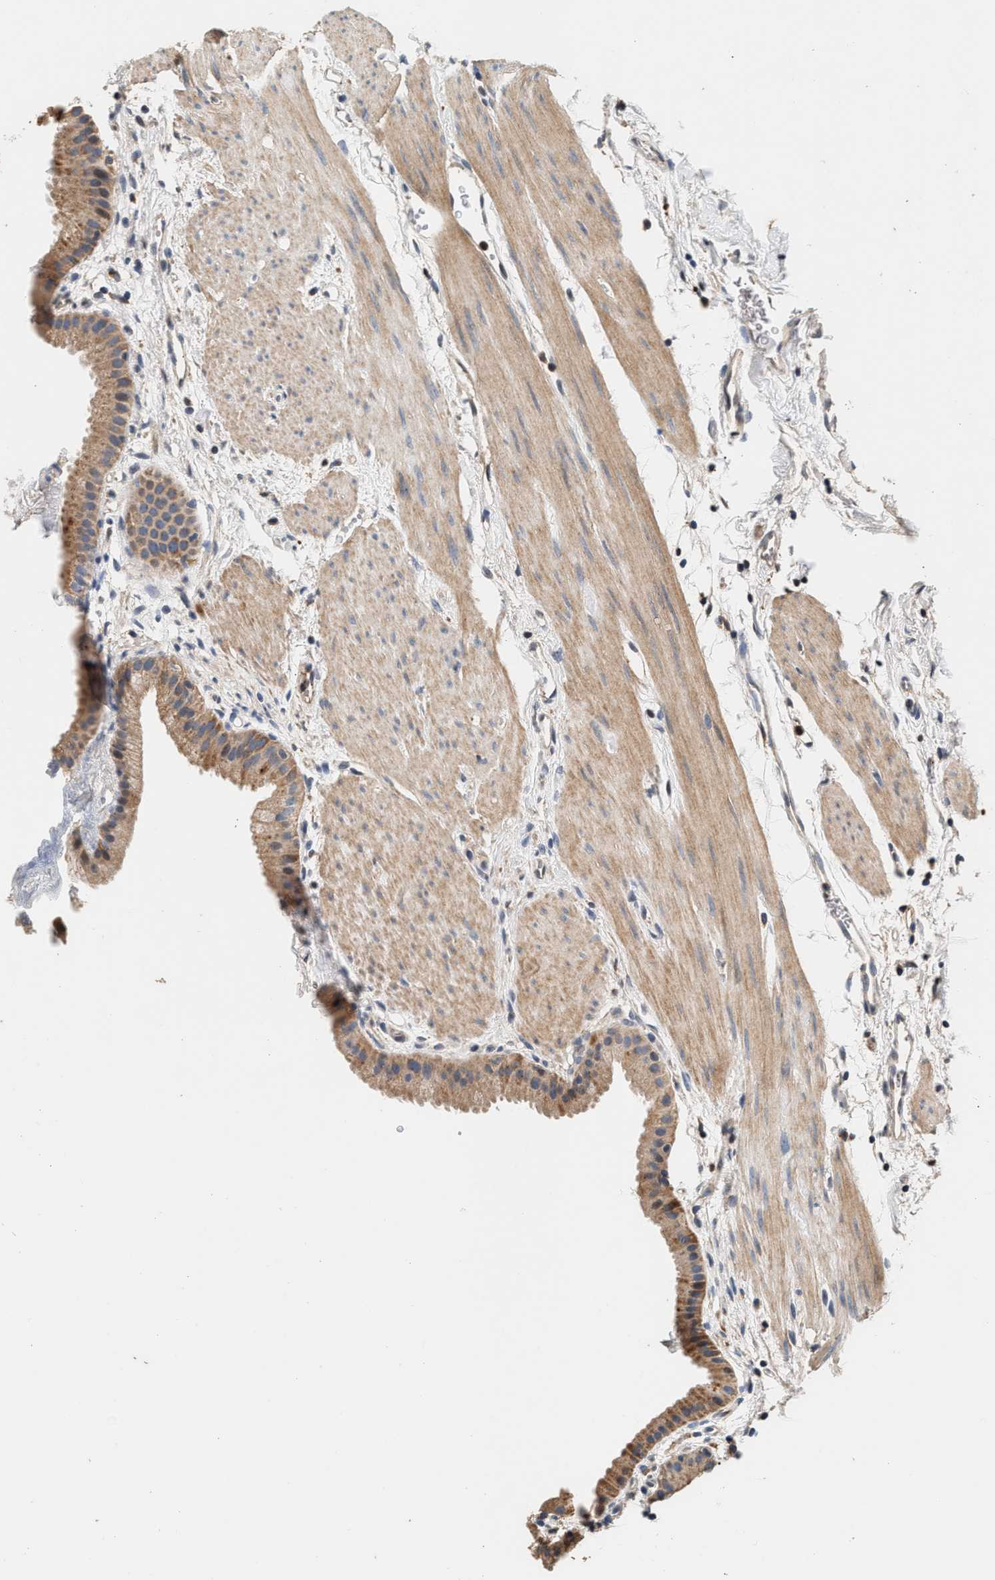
{"staining": {"intensity": "moderate", "quantity": ">75%", "location": "cytoplasmic/membranous"}, "tissue": "gallbladder", "cell_type": "Glandular cells", "image_type": "normal", "snomed": [{"axis": "morphology", "description": "Normal tissue, NOS"}, {"axis": "topography", "description": "Gallbladder"}], "caption": "Protein staining exhibits moderate cytoplasmic/membranous positivity in about >75% of glandular cells in normal gallbladder.", "gene": "PTGR3", "patient": {"sex": "female", "age": 64}}